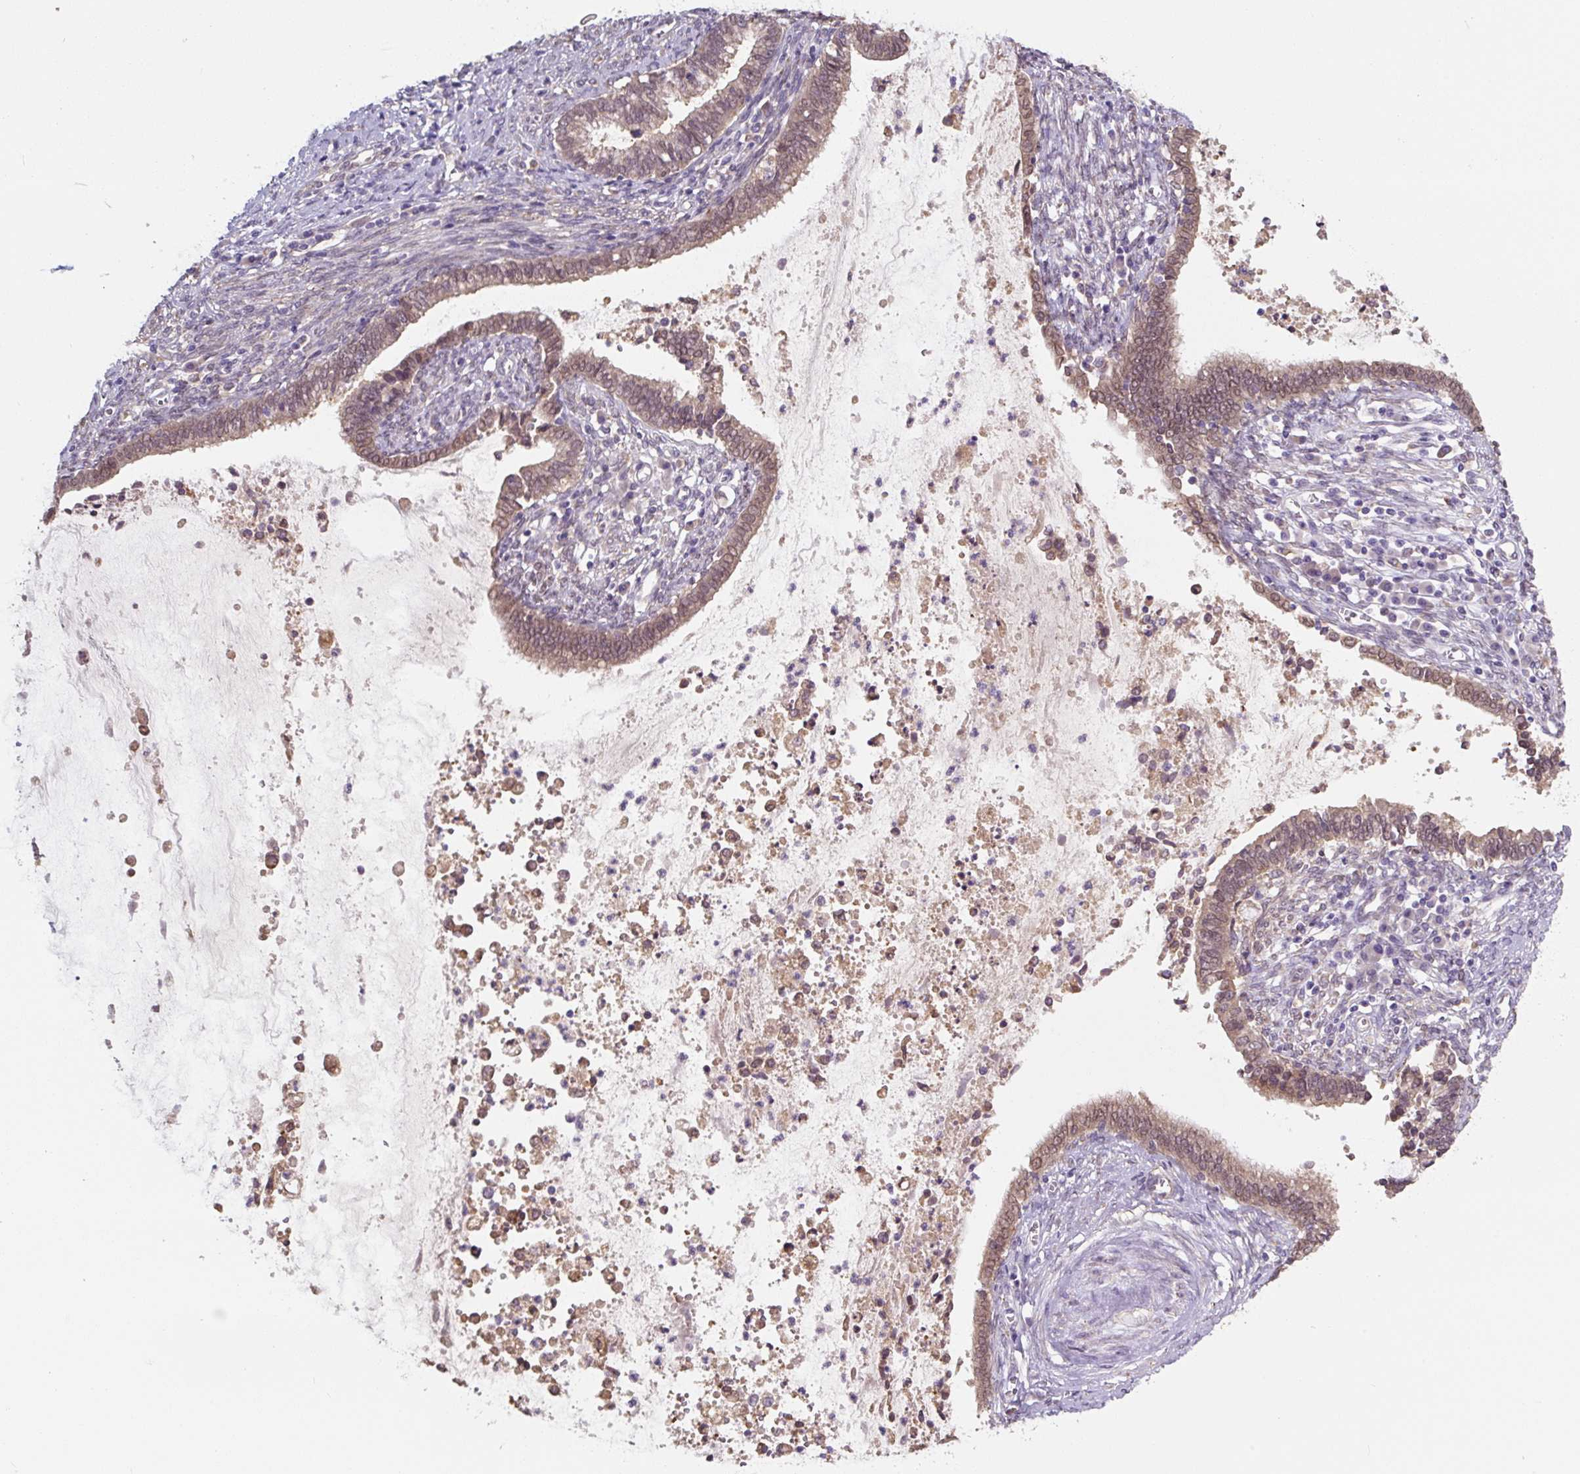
{"staining": {"intensity": "weak", "quantity": ">75%", "location": "cytoplasmic/membranous,nuclear"}, "tissue": "cervical cancer", "cell_type": "Tumor cells", "image_type": "cancer", "snomed": [{"axis": "morphology", "description": "Adenocarcinoma, NOS"}, {"axis": "topography", "description": "Cervix"}], "caption": "The image exhibits staining of adenocarcinoma (cervical), revealing weak cytoplasmic/membranous and nuclear protein staining (brown color) within tumor cells.", "gene": "ASRGL1", "patient": {"sex": "female", "age": 44}}